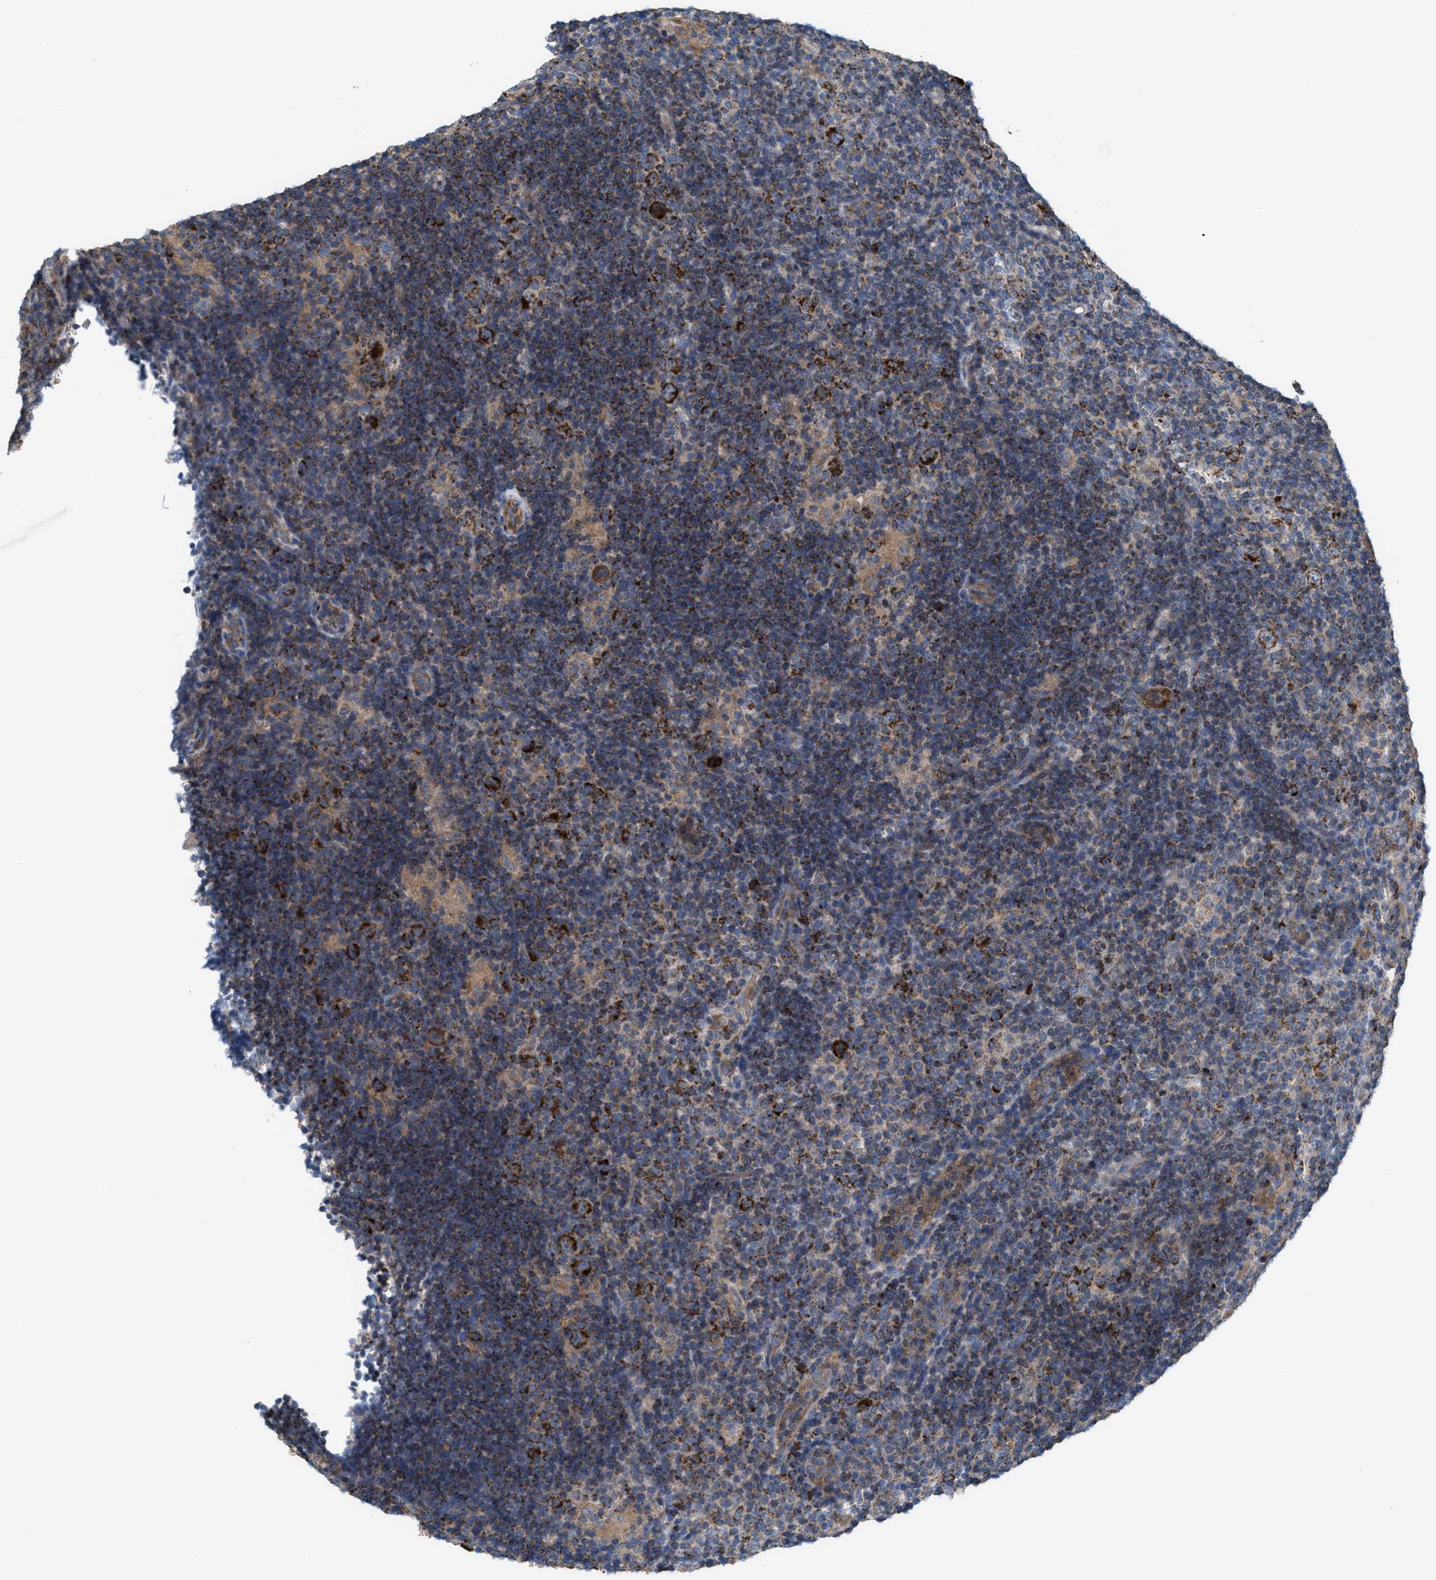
{"staining": {"intensity": "strong", "quantity": ">75%", "location": "cytoplasmic/membranous"}, "tissue": "lymphoma", "cell_type": "Tumor cells", "image_type": "cancer", "snomed": [{"axis": "morphology", "description": "Hodgkin's disease, NOS"}, {"axis": "topography", "description": "Lymph node"}], "caption": "Strong cytoplasmic/membranous expression for a protein is identified in about >75% of tumor cells of lymphoma using immunohistochemistry.", "gene": "MRM1", "patient": {"sex": "female", "age": 57}}